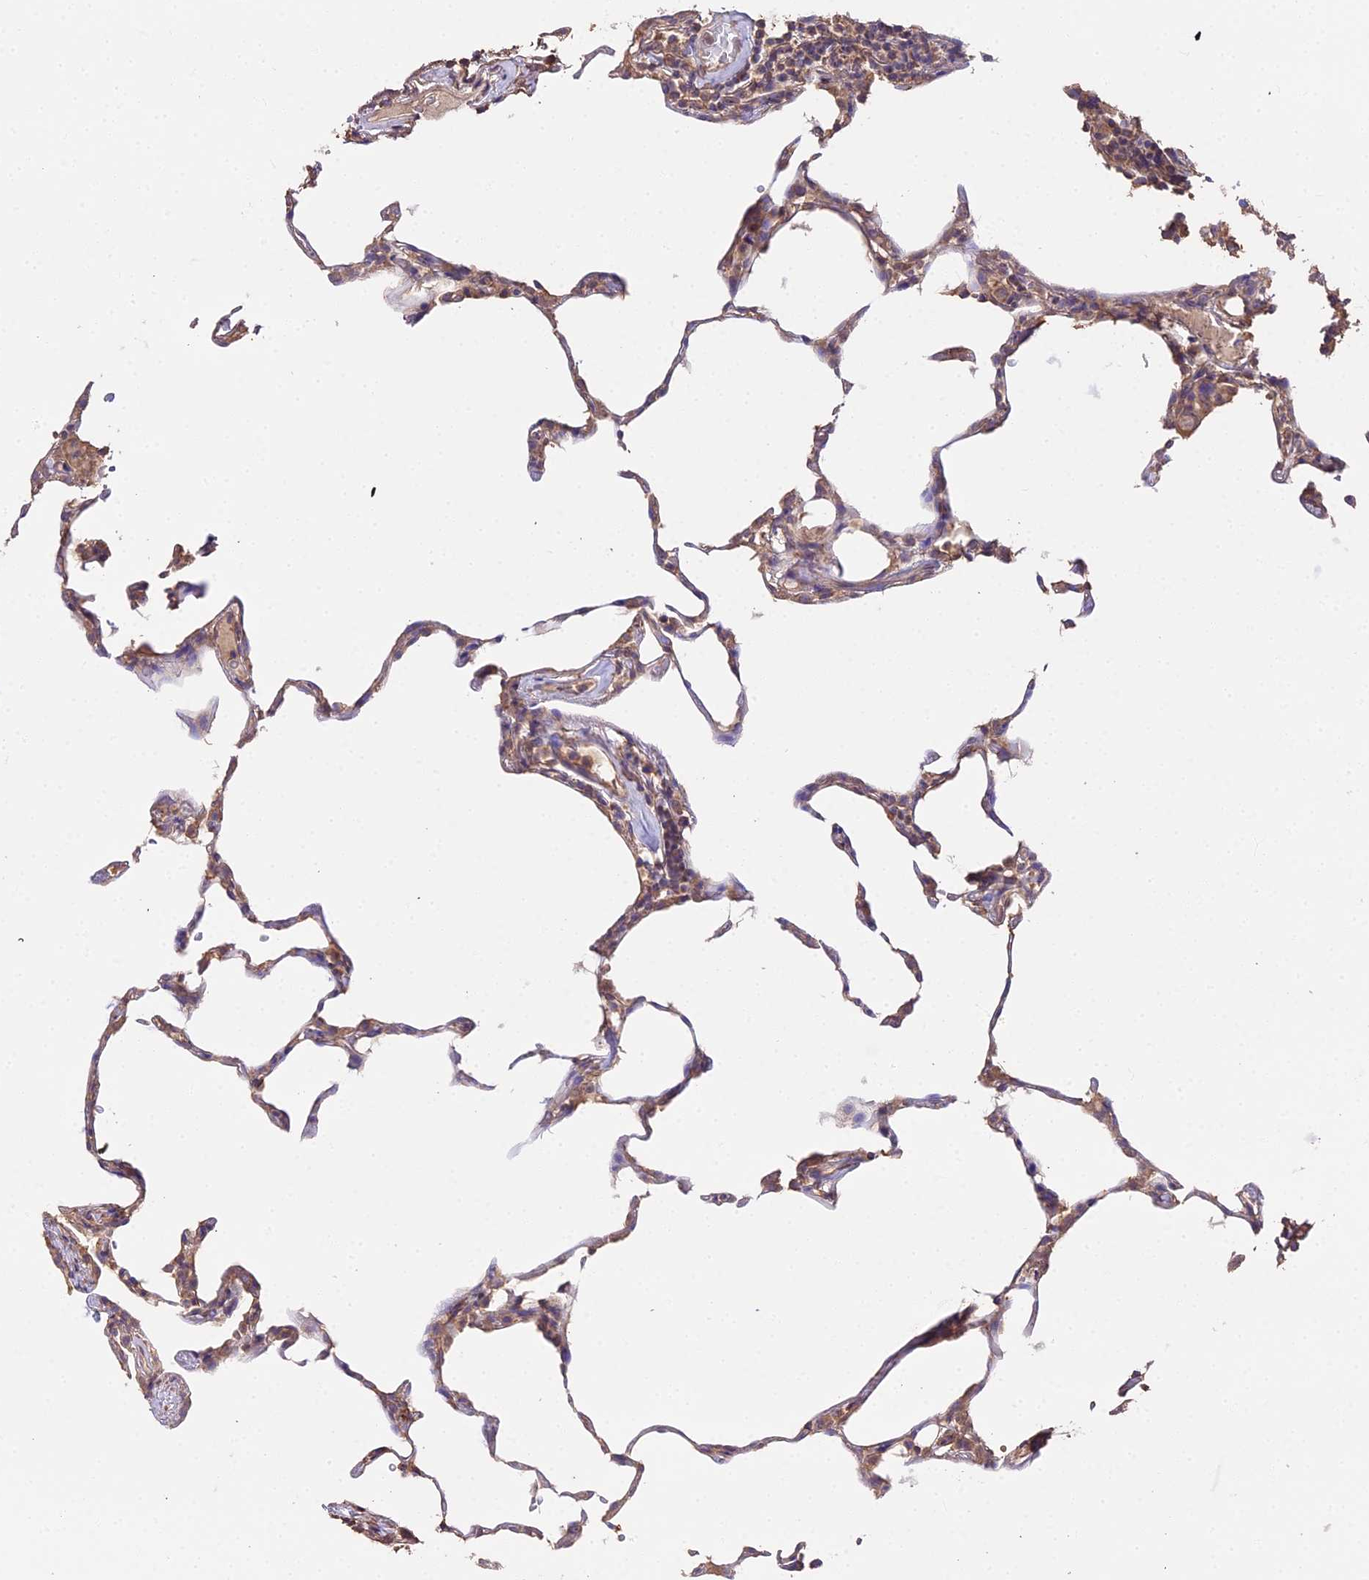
{"staining": {"intensity": "moderate", "quantity": "25%-75%", "location": "cytoplasmic/membranous"}, "tissue": "lung", "cell_type": "Alveolar cells", "image_type": "normal", "snomed": [{"axis": "morphology", "description": "Normal tissue, NOS"}, {"axis": "topography", "description": "Lung"}], "caption": "Moderate cytoplasmic/membranous positivity for a protein is appreciated in approximately 25%-75% of alveolar cells of unremarkable lung using IHC.", "gene": "METTL13", "patient": {"sex": "female", "age": 57}}